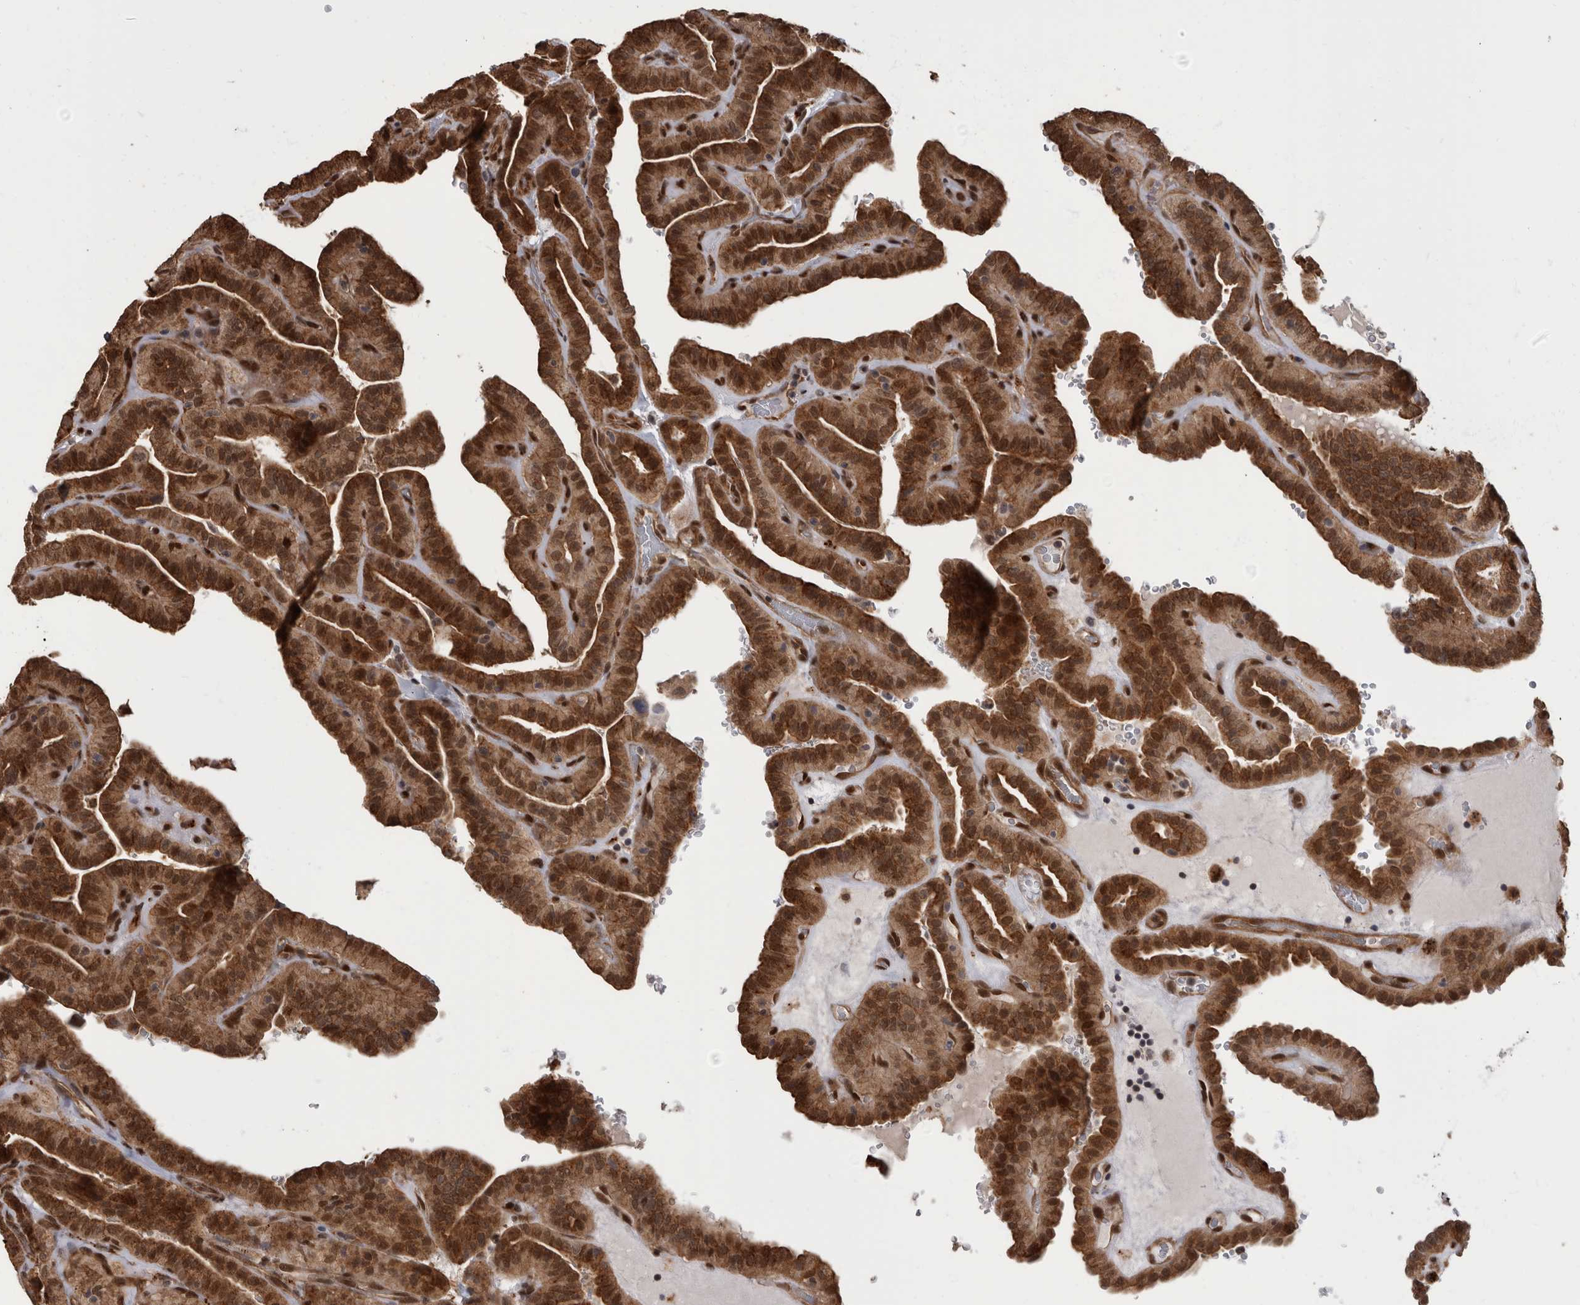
{"staining": {"intensity": "strong", "quantity": ">75%", "location": "cytoplasmic/membranous,nuclear"}, "tissue": "thyroid cancer", "cell_type": "Tumor cells", "image_type": "cancer", "snomed": [{"axis": "morphology", "description": "Papillary adenocarcinoma, NOS"}, {"axis": "topography", "description": "Thyroid gland"}], "caption": "Papillary adenocarcinoma (thyroid) stained for a protein displays strong cytoplasmic/membranous and nuclear positivity in tumor cells.", "gene": "AKT3", "patient": {"sex": "male", "age": 77}}